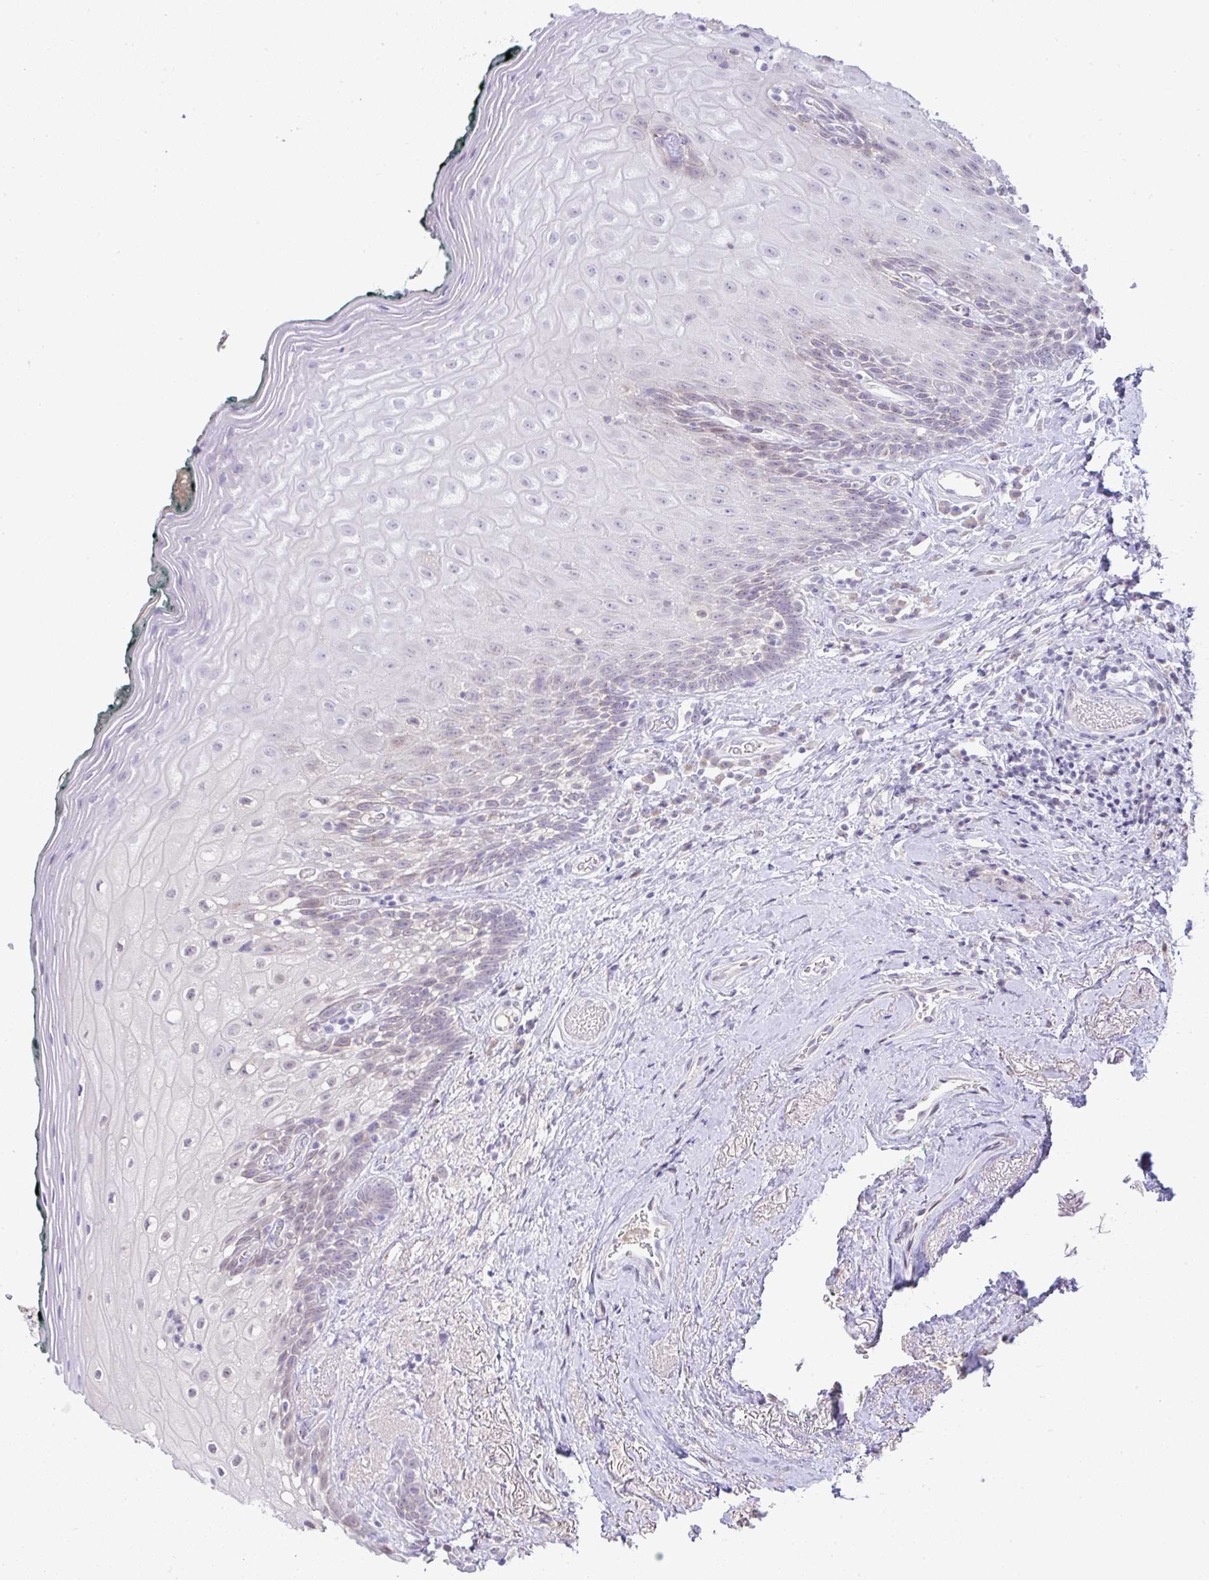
{"staining": {"intensity": "negative", "quantity": "none", "location": "none"}, "tissue": "oral mucosa", "cell_type": "Squamous epithelial cells", "image_type": "normal", "snomed": [{"axis": "morphology", "description": "Normal tissue, NOS"}, {"axis": "morphology", "description": "Squamous cell carcinoma, NOS"}, {"axis": "topography", "description": "Oral tissue"}, {"axis": "topography", "description": "Head-Neck"}], "caption": "Protein analysis of normal oral mucosa demonstrates no significant positivity in squamous epithelial cells. The staining was performed using DAB to visualize the protein expression in brown, while the nuclei were stained in blue with hematoxylin (Magnification: 20x).", "gene": "FAM177A1", "patient": {"sex": "male", "age": 64}}